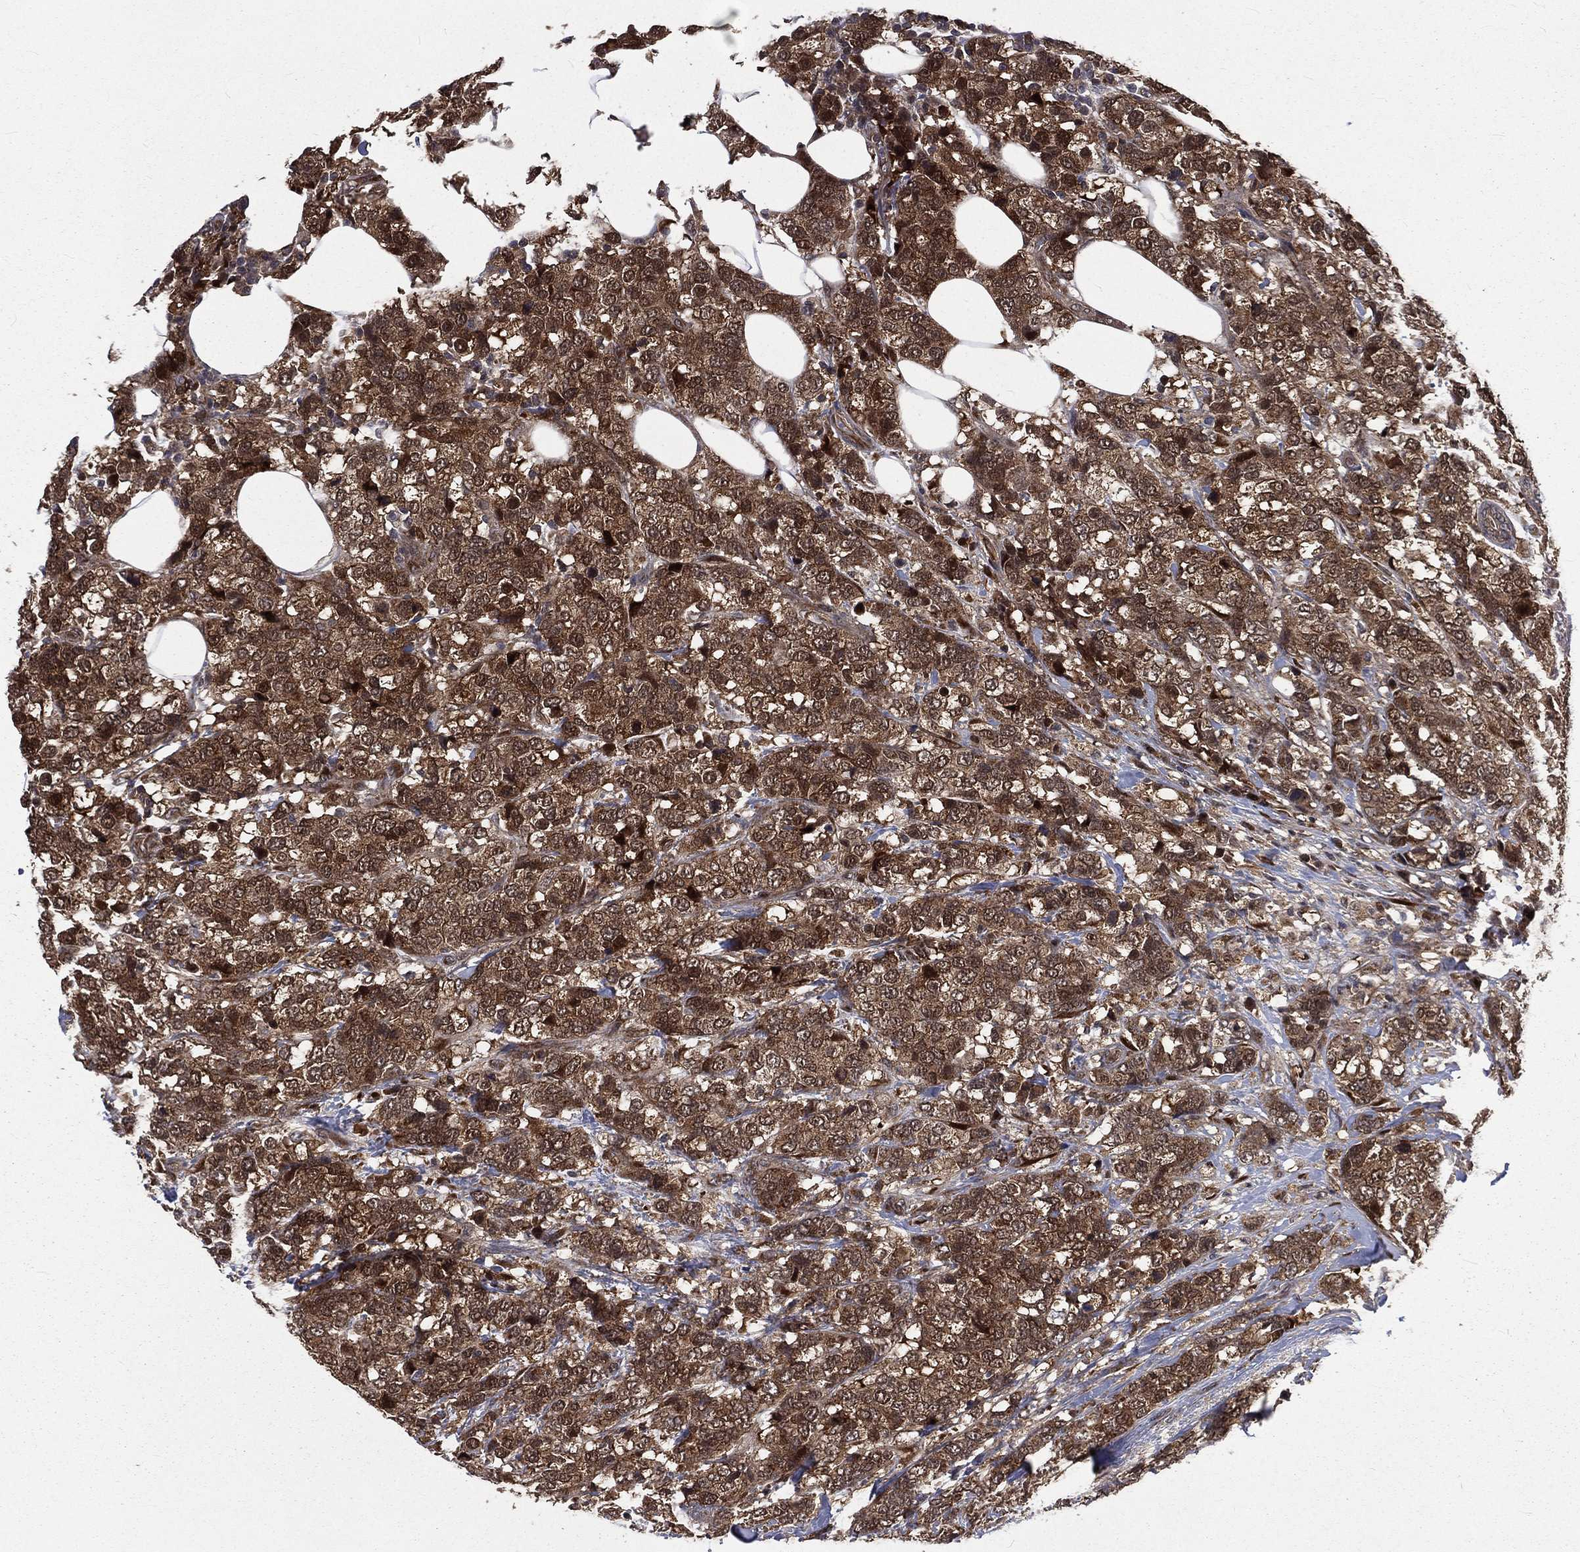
{"staining": {"intensity": "moderate", "quantity": ">75%", "location": "cytoplasmic/membranous"}, "tissue": "breast cancer", "cell_type": "Tumor cells", "image_type": "cancer", "snomed": [{"axis": "morphology", "description": "Lobular carcinoma"}, {"axis": "topography", "description": "Breast"}], "caption": "Moderate cytoplasmic/membranous positivity for a protein is appreciated in approximately >75% of tumor cells of breast lobular carcinoma using immunohistochemistry.", "gene": "ARL3", "patient": {"sex": "female", "age": 59}}